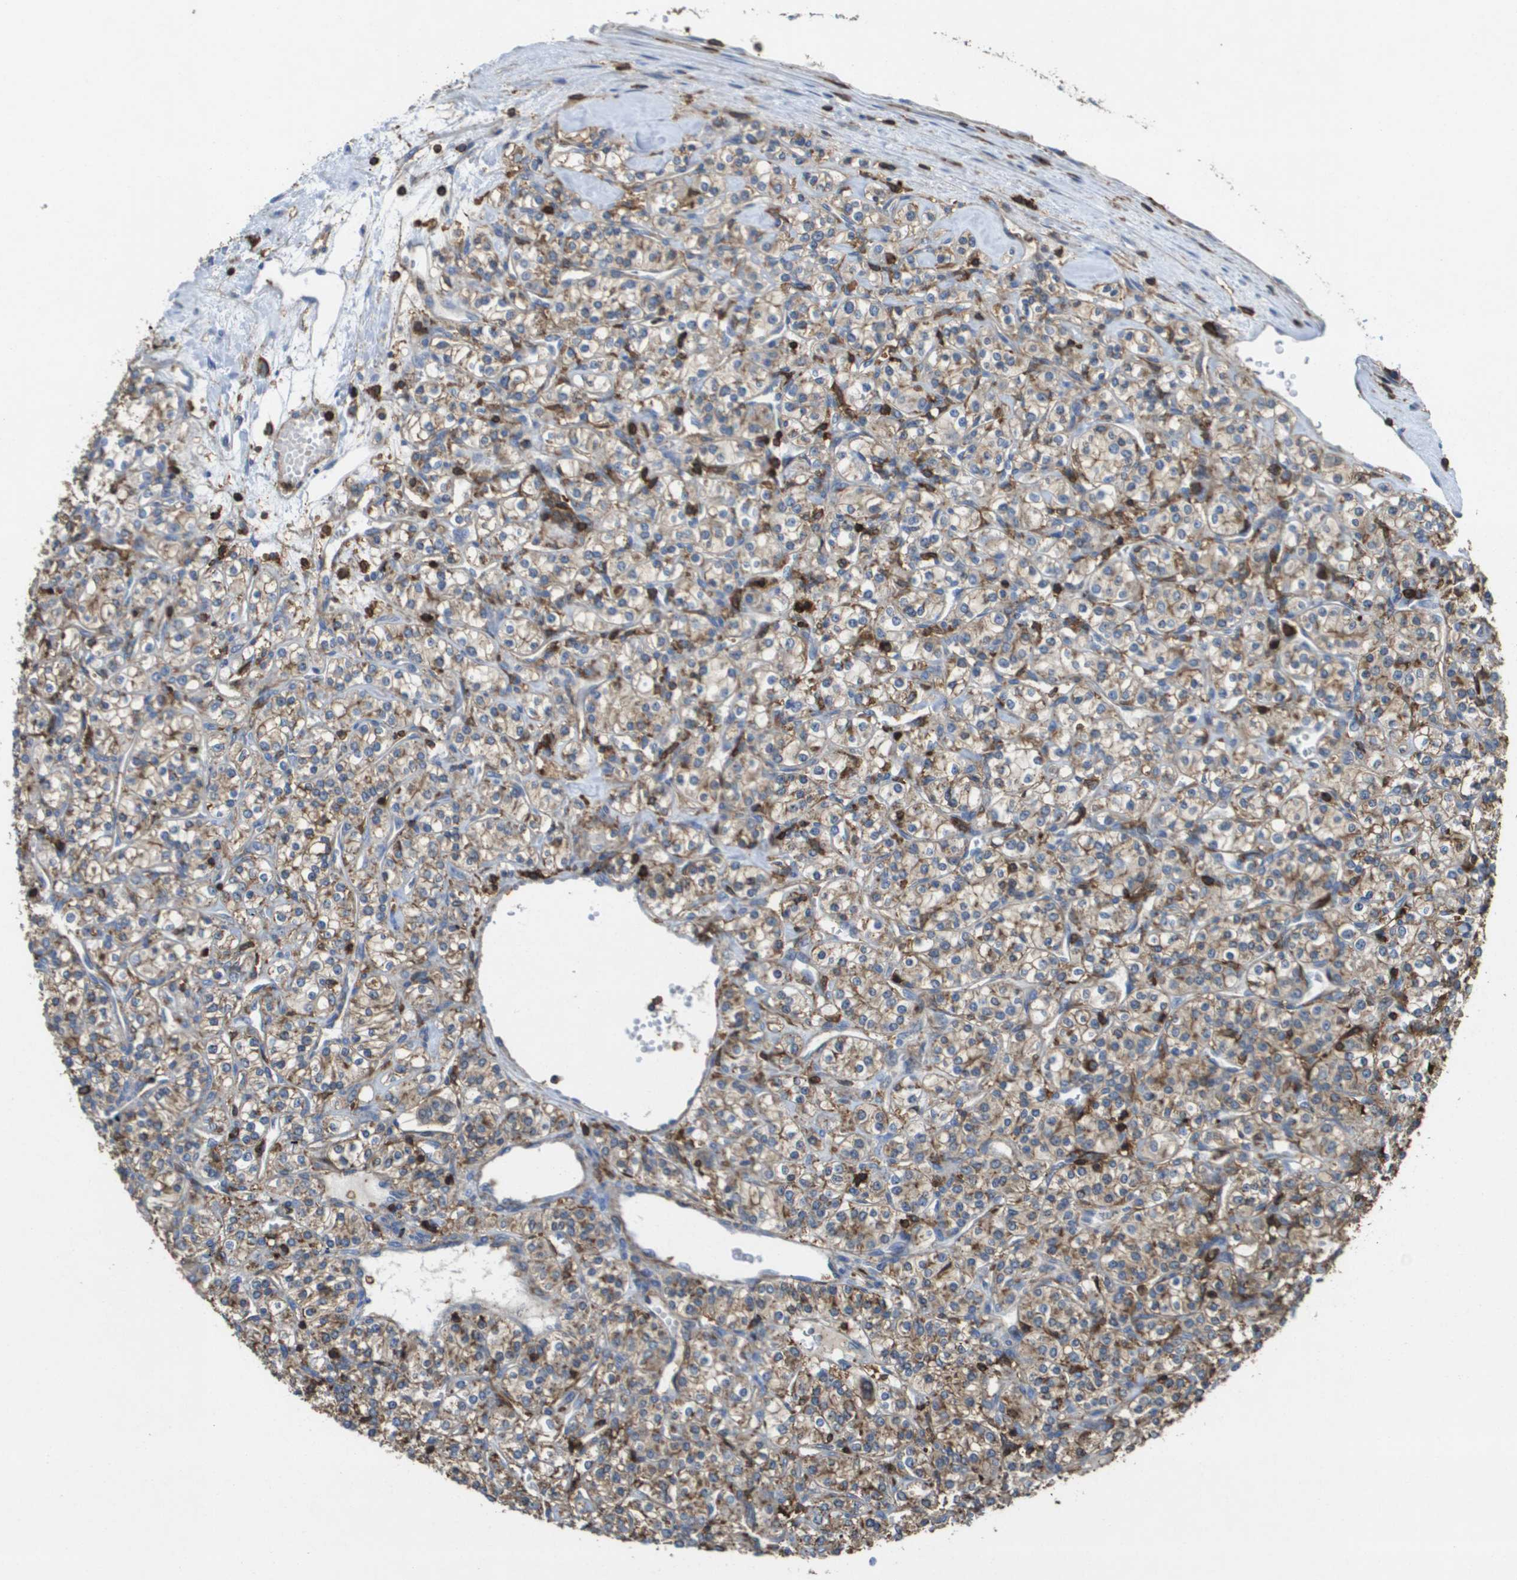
{"staining": {"intensity": "weak", "quantity": ">75%", "location": "cytoplasmic/membranous"}, "tissue": "renal cancer", "cell_type": "Tumor cells", "image_type": "cancer", "snomed": [{"axis": "morphology", "description": "Adenocarcinoma, NOS"}, {"axis": "topography", "description": "Kidney"}], "caption": "IHC (DAB (3,3'-diaminobenzidine)) staining of renal cancer shows weak cytoplasmic/membranous protein expression in about >75% of tumor cells. Immunohistochemistry (ihc) stains the protein in brown and the nuclei are stained blue.", "gene": "PASK", "patient": {"sex": "male", "age": 77}}